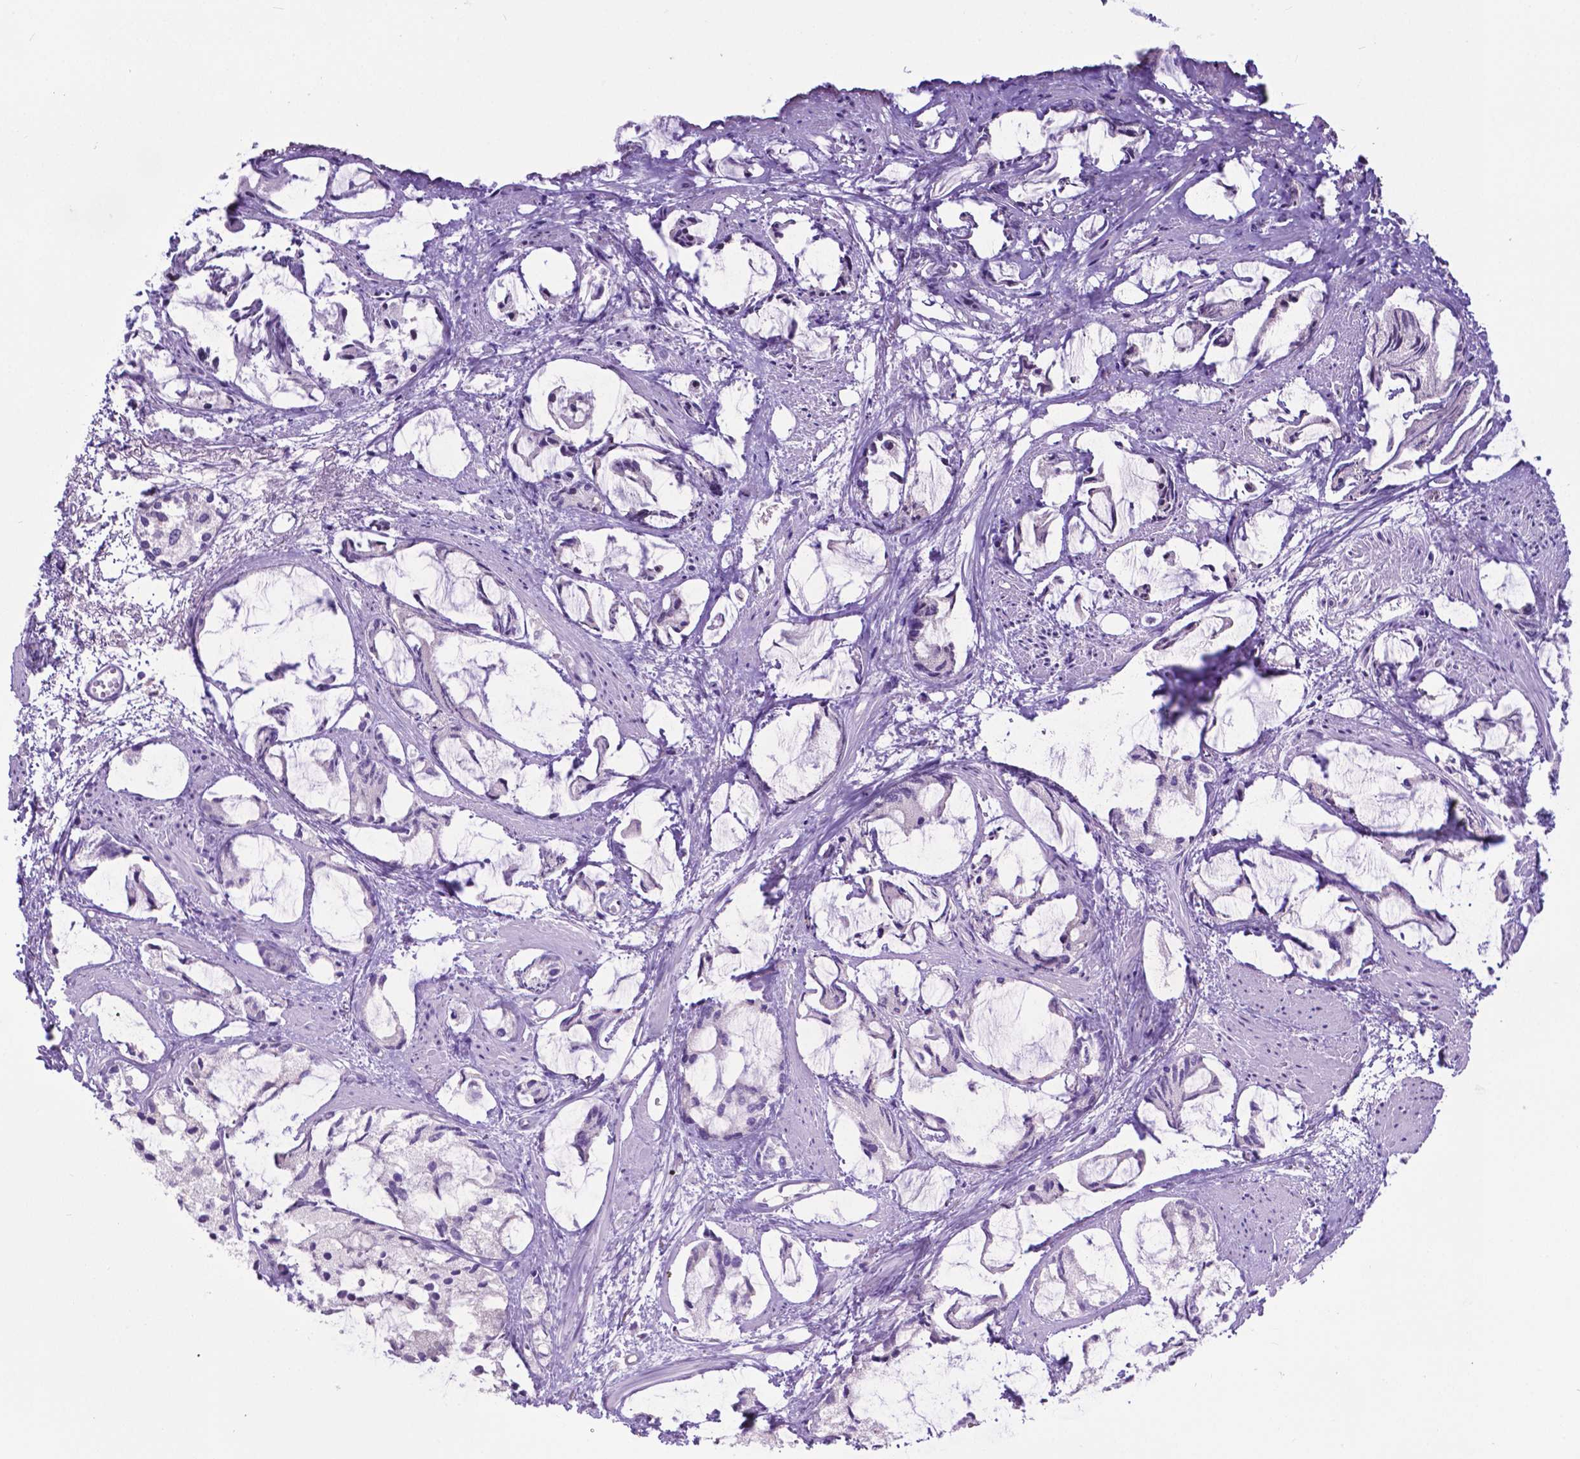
{"staining": {"intensity": "negative", "quantity": "none", "location": "none"}, "tissue": "prostate cancer", "cell_type": "Tumor cells", "image_type": "cancer", "snomed": [{"axis": "morphology", "description": "Adenocarcinoma, High grade"}, {"axis": "topography", "description": "Prostate"}], "caption": "Tumor cells show no significant positivity in adenocarcinoma (high-grade) (prostate). (Brightfield microscopy of DAB (3,3'-diaminobenzidine) immunohistochemistry (IHC) at high magnification).", "gene": "RPL6", "patient": {"sex": "male", "age": 85}}